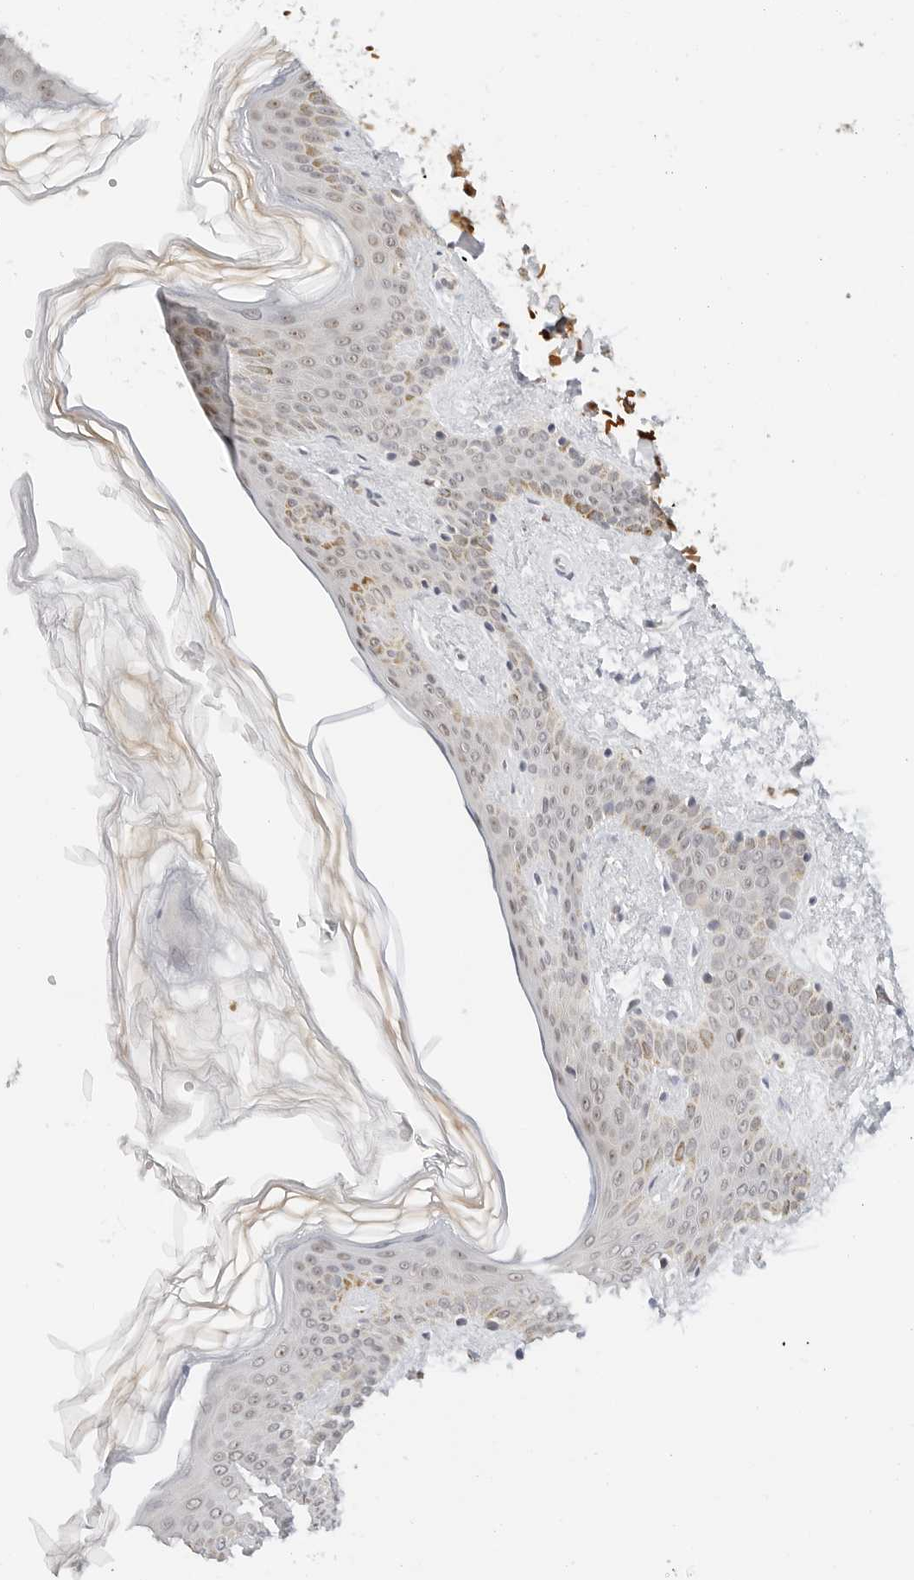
{"staining": {"intensity": "negative", "quantity": "none", "location": "none"}, "tissue": "skin", "cell_type": "Fibroblasts", "image_type": "normal", "snomed": [{"axis": "morphology", "description": "Normal tissue, NOS"}, {"axis": "morphology", "description": "Neoplasm, benign, NOS"}, {"axis": "topography", "description": "Skin"}, {"axis": "topography", "description": "Soft tissue"}], "caption": "Skin stained for a protein using immunohistochemistry (IHC) displays no positivity fibroblasts.", "gene": "GORAB", "patient": {"sex": "male", "age": 26}}